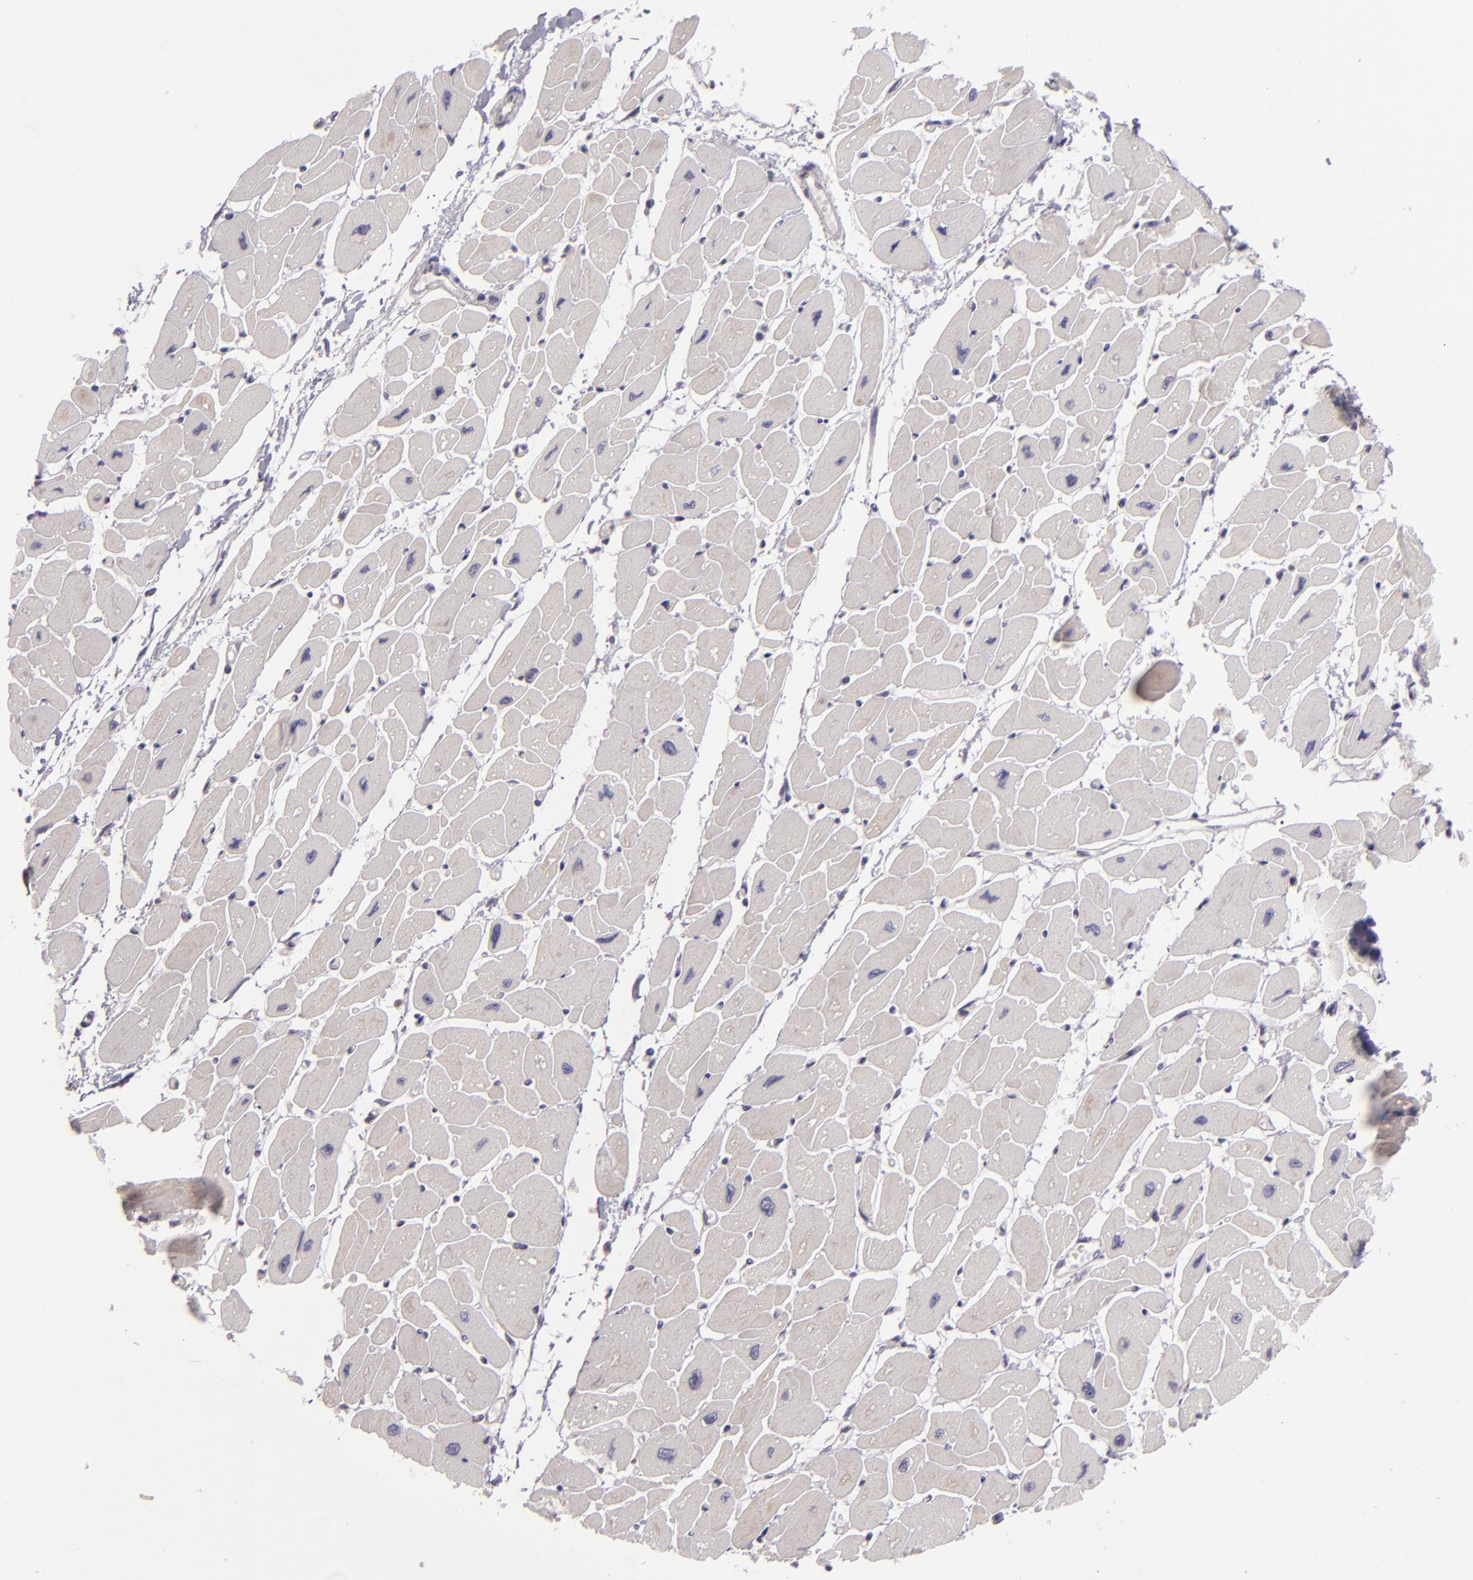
{"staining": {"intensity": "weak", "quantity": "25%-75%", "location": "cytoplasmic/membranous"}, "tissue": "heart muscle", "cell_type": "Cardiomyocytes", "image_type": "normal", "snomed": [{"axis": "morphology", "description": "Normal tissue, NOS"}, {"axis": "topography", "description": "Heart"}], "caption": "Unremarkable heart muscle demonstrates weak cytoplasmic/membranous staining in about 25%-75% of cardiomyocytes Nuclei are stained in blue..", "gene": "EGFL6", "patient": {"sex": "female", "age": 54}}